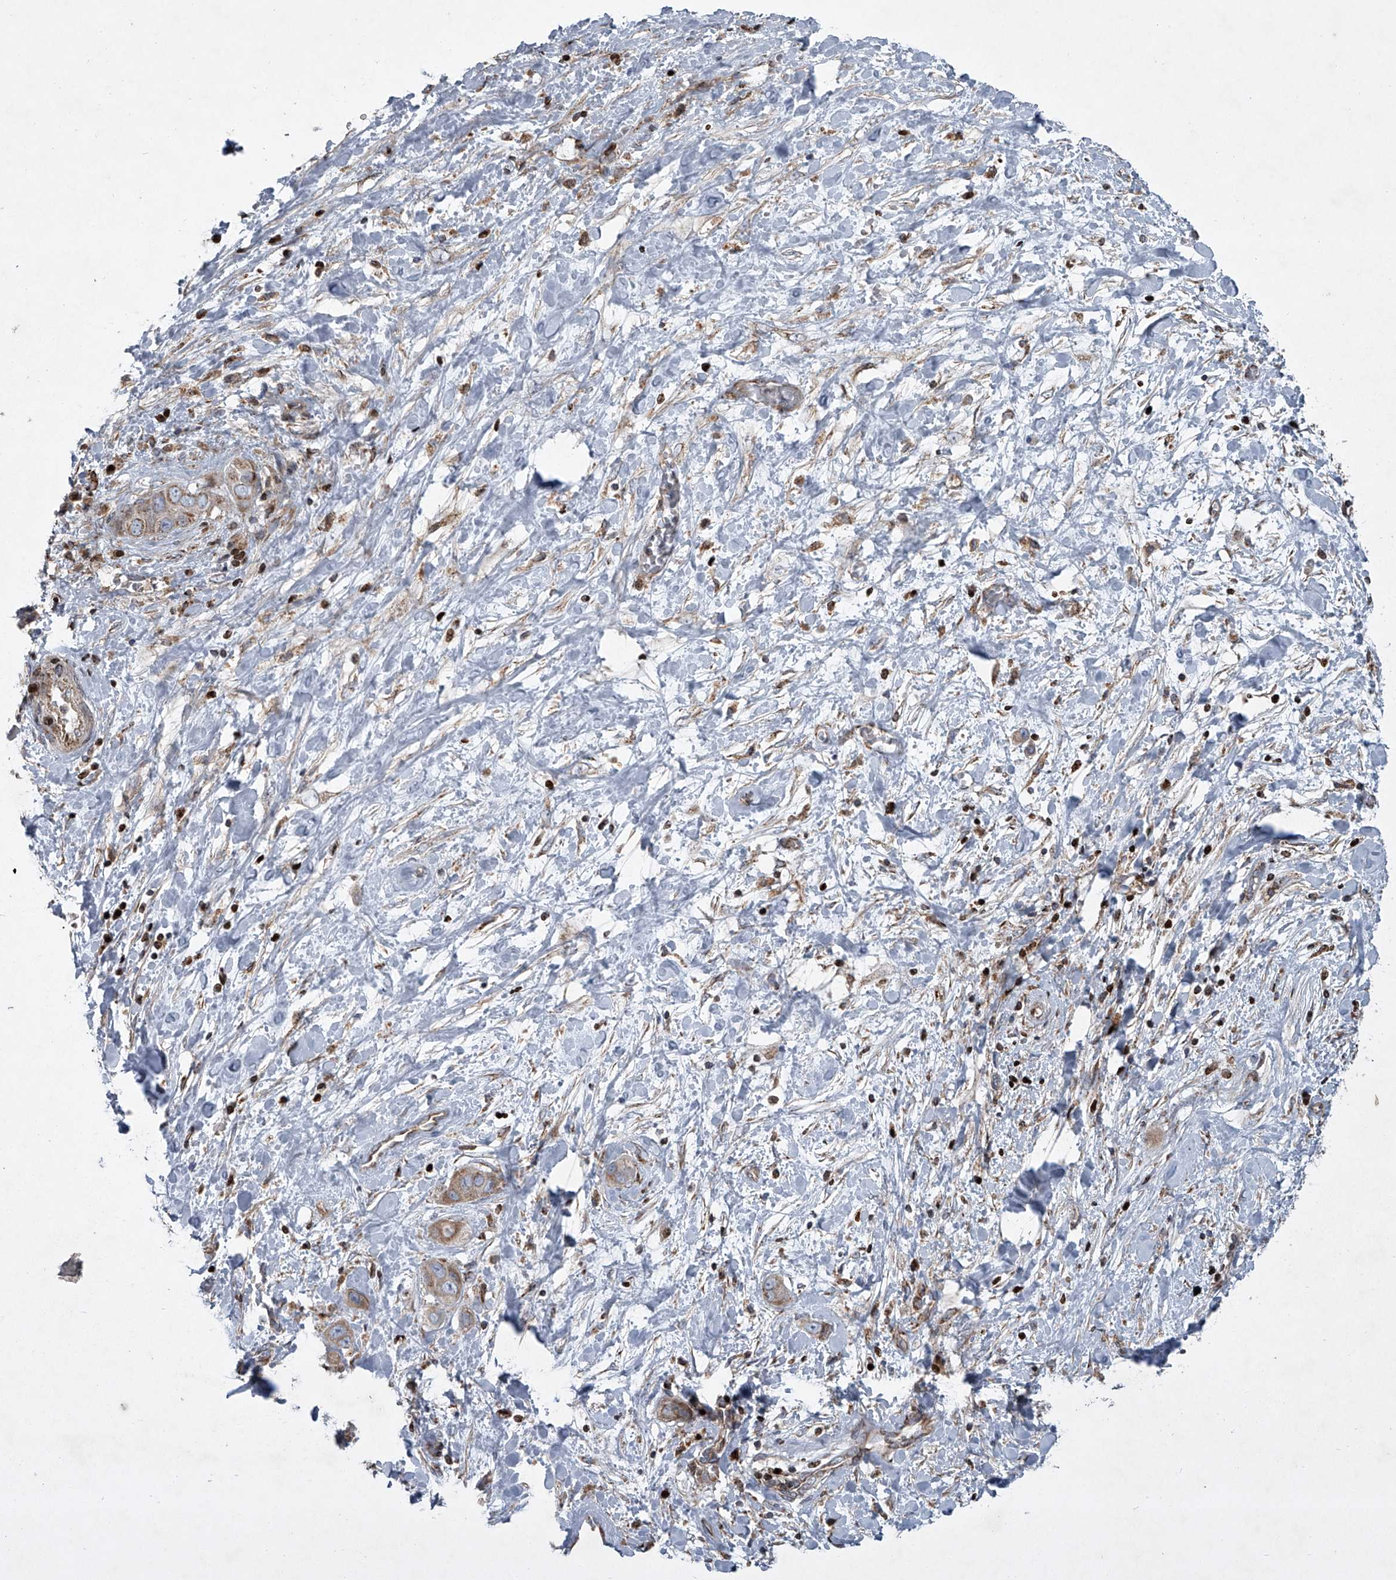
{"staining": {"intensity": "moderate", "quantity": ">75%", "location": "cytoplasmic/membranous"}, "tissue": "liver cancer", "cell_type": "Tumor cells", "image_type": "cancer", "snomed": [{"axis": "morphology", "description": "Cholangiocarcinoma"}, {"axis": "topography", "description": "Liver"}], "caption": "Protein staining displays moderate cytoplasmic/membranous staining in about >75% of tumor cells in cholangiocarcinoma (liver). Immunohistochemistry (ihc) stains the protein of interest in brown and the nuclei are stained blue.", "gene": "STRADA", "patient": {"sex": "female", "age": 52}}